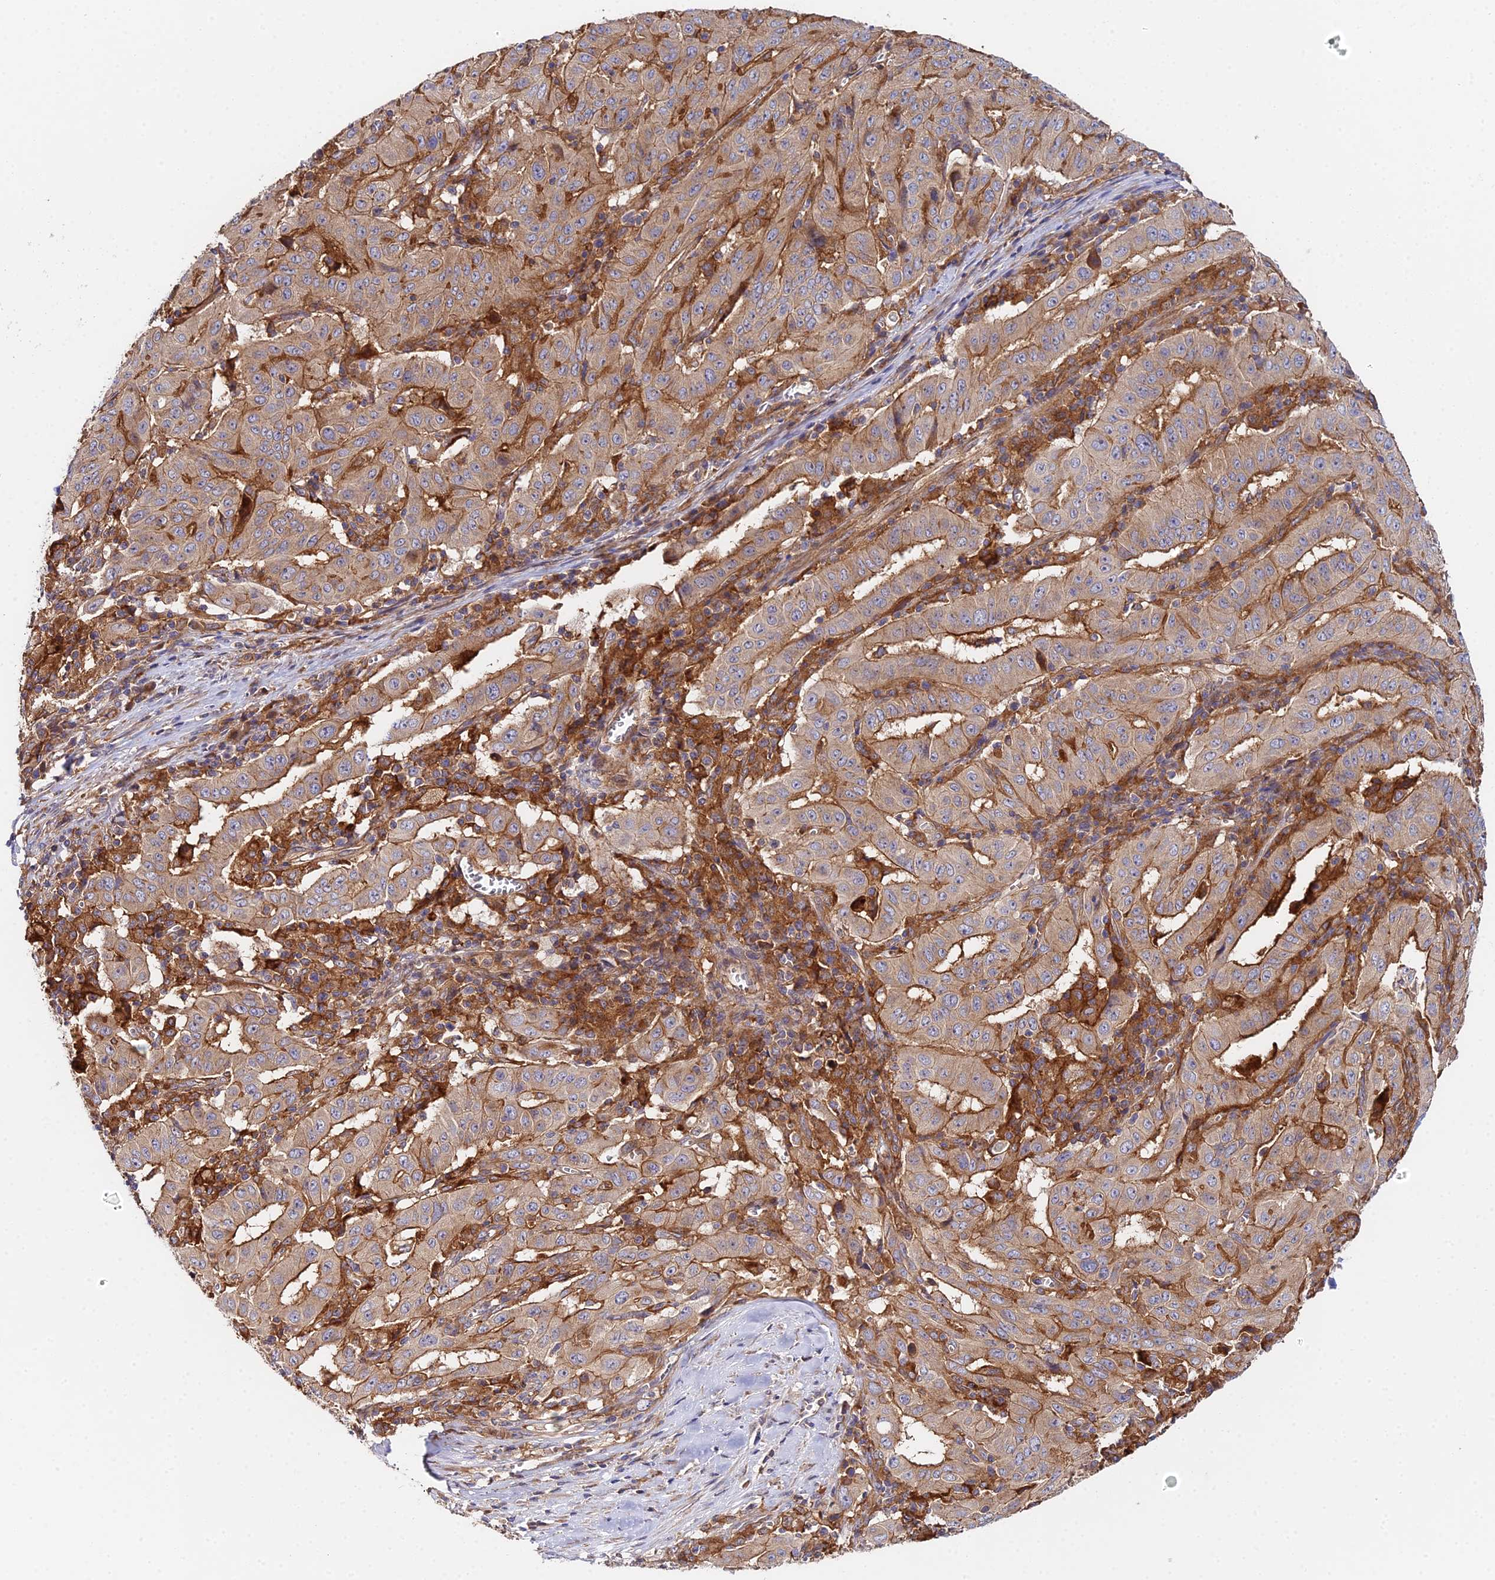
{"staining": {"intensity": "moderate", "quantity": "25%-75%", "location": "cytoplasmic/membranous"}, "tissue": "pancreatic cancer", "cell_type": "Tumor cells", "image_type": "cancer", "snomed": [{"axis": "morphology", "description": "Adenocarcinoma, NOS"}, {"axis": "topography", "description": "Pancreas"}], "caption": "Pancreatic adenocarcinoma was stained to show a protein in brown. There is medium levels of moderate cytoplasmic/membranous positivity in approximately 25%-75% of tumor cells. (brown staining indicates protein expression, while blue staining denotes nuclei).", "gene": "GNG5B", "patient": {"sex": "male", "age": 63}}